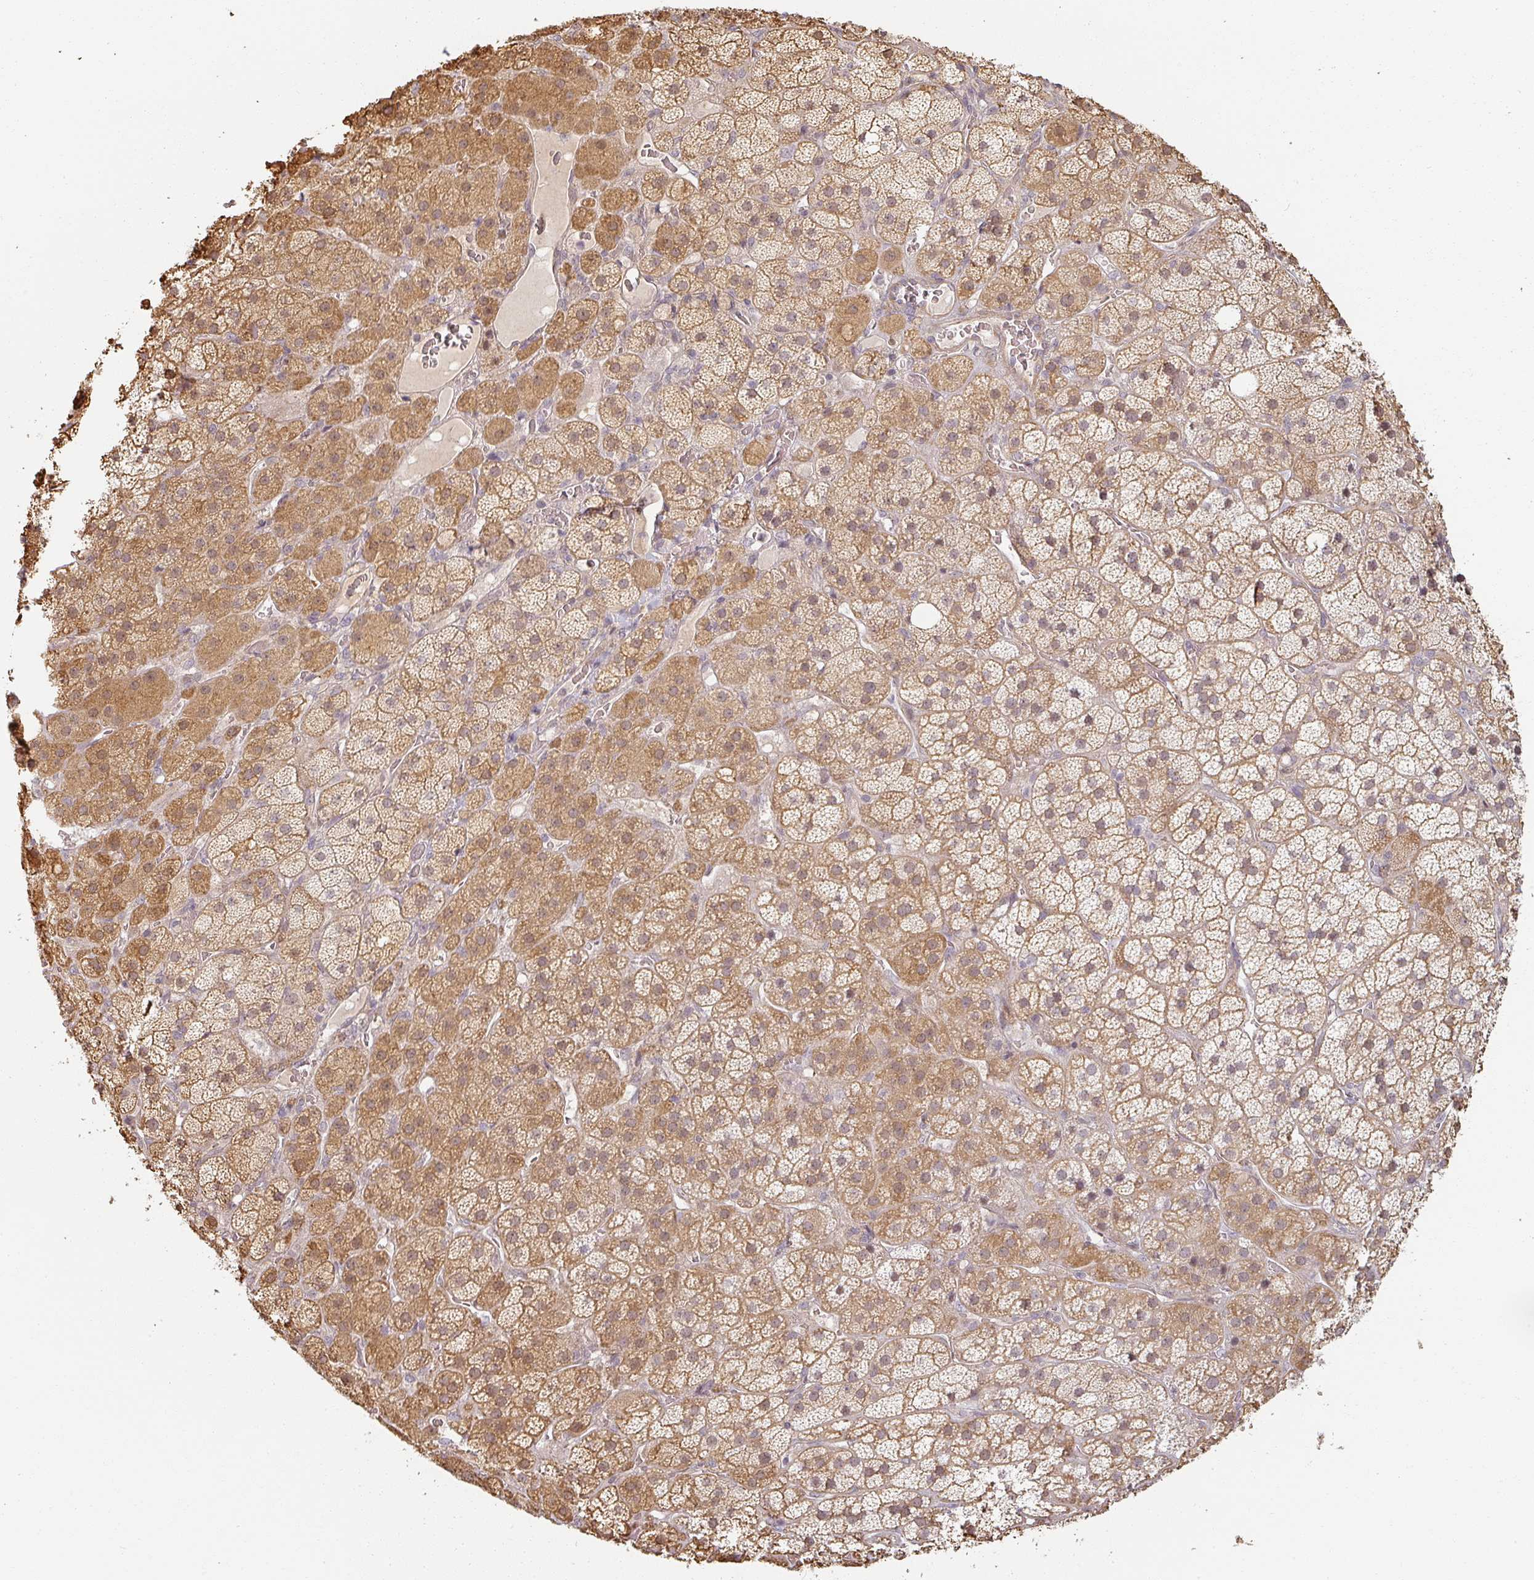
{"staining": {"intensity": "moderate", "quantity": ">75%", "location": "cytoplasmic/membranous"}, "tissue": "adrenal gland", "cell_type": "Glandular cells", "image_type": "normal", "snomed": [{"axis": "morphology", "description": "Normal tissue, NOS"}, {"axis": "topography", "description": "Adrenal gland"}], "caption": "Human adrenal gland stained with a brown dye reveals moderate cytoplasmic/membranous positive expression in about >75% of glandular cells.", "gene": "MED19", "patient": {"sex": "male", "age": 57}}